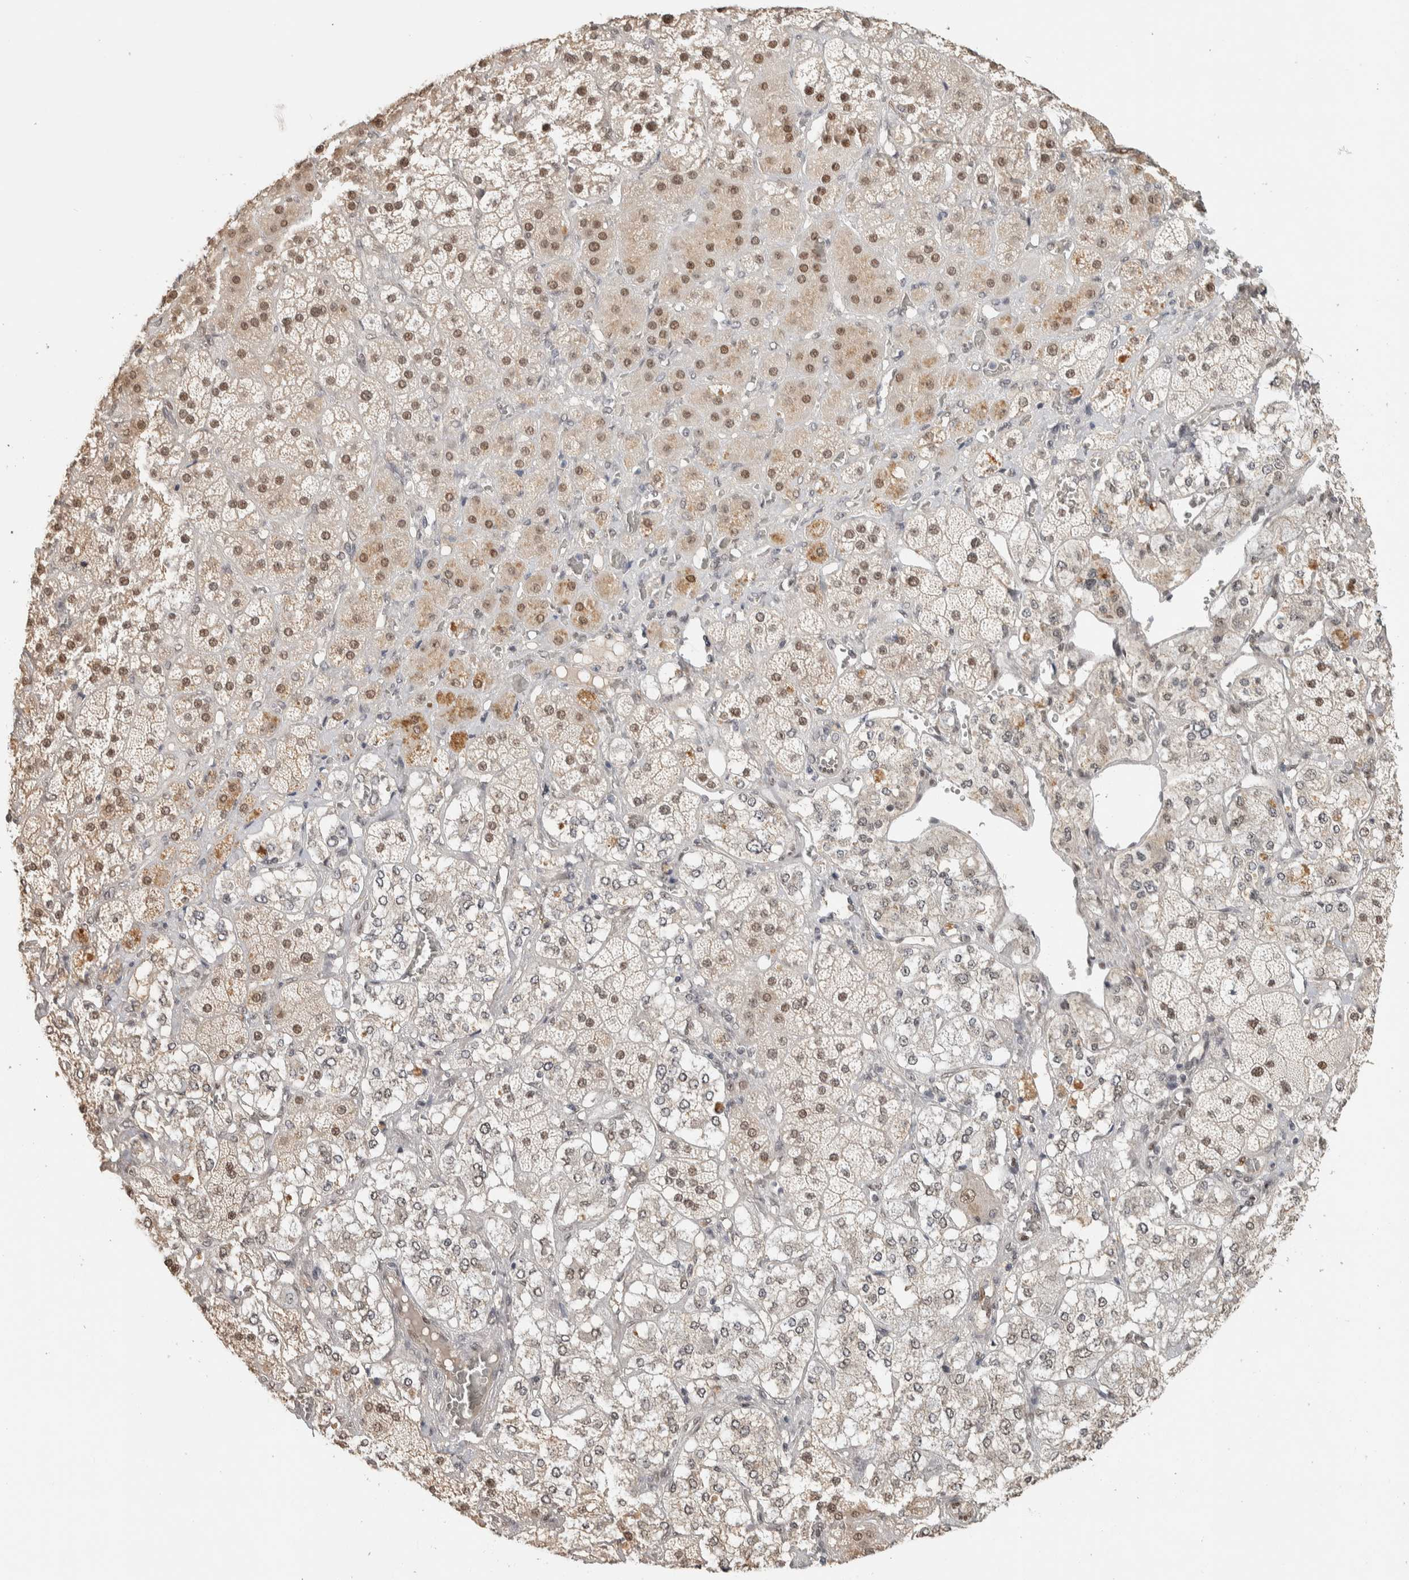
{"staining": {"intensity": "moderate", "quantity": "25%-75%", "location": "nuclear"}, "tissue": "adrenal gland", "cell_type": "Glandular cells", "image_type": "normal", "snomed": [{"axis": "morphology", "description": "Normal tissue, NOS"}, {"axis": "topography", "description": "Adrenal gland"}], "caption": "Moderate nuclear staining for a protein is present in approximately 25%-75% of glandular cells of normal adrenal gland using IHC.", "gene": "PUS7", "patient": {"sex": "male", "age": 57}}